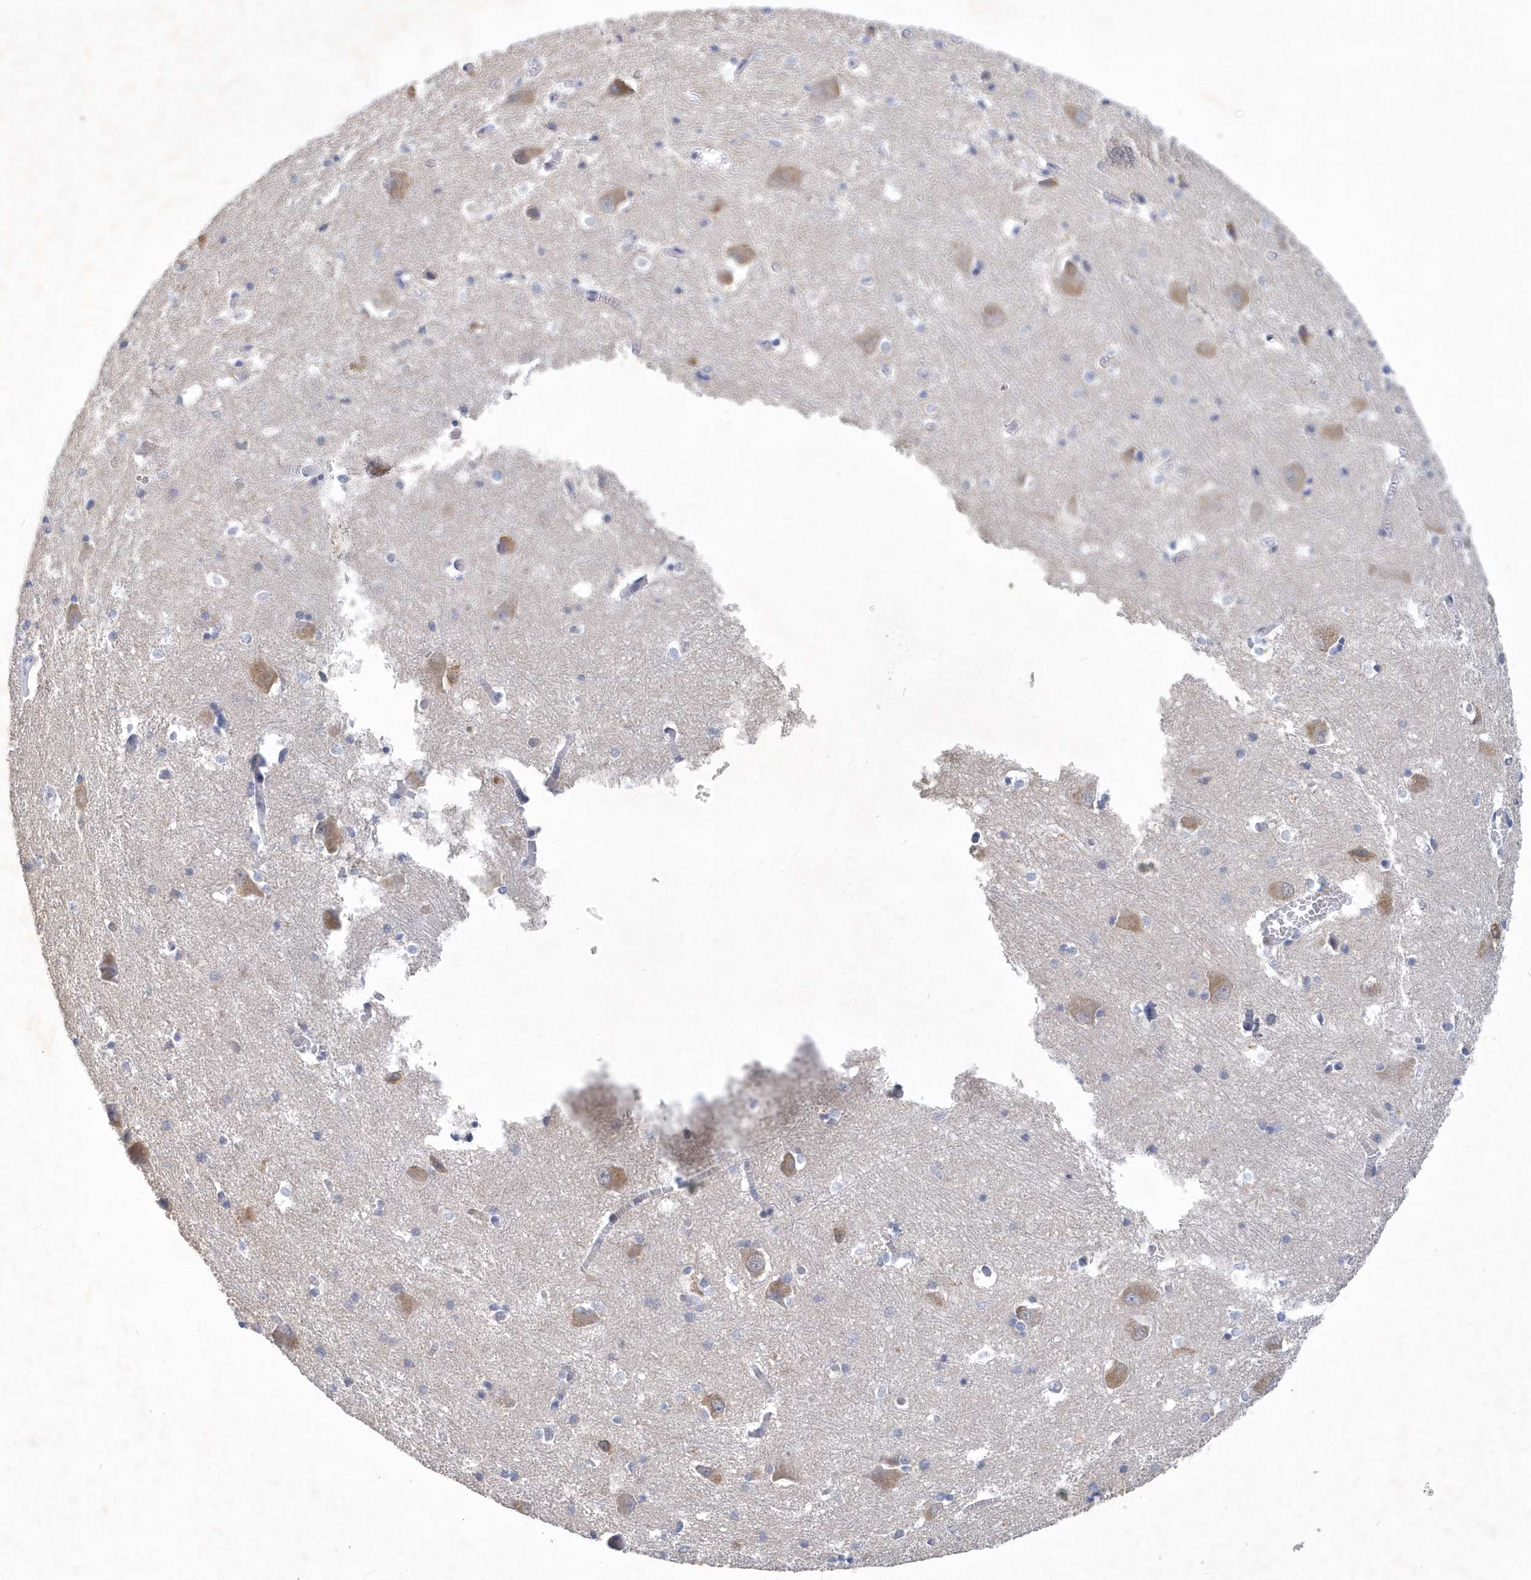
{"staining": {"intensity": "negative", "quantity": "none", "location": "none"}, "tissue": "caudate", "cell_type": "Glial cells", "image_type": "normal", "snomed": [{"axis": "morphology", "description": "Normal tissue, NOS"}, {"axis": "topography", "description": "Lateral ventricle wall"}], "caption": "The histopathology image displays no significant expression in glial cells of caudate. The staining is performed using DAB (3,3'-diaminobenzidine) brown chromogen with nuclei counter-stained in using hematoxylin.", "gene": "SRGAP3", "patient": {"sex": "male", "age": 37}}